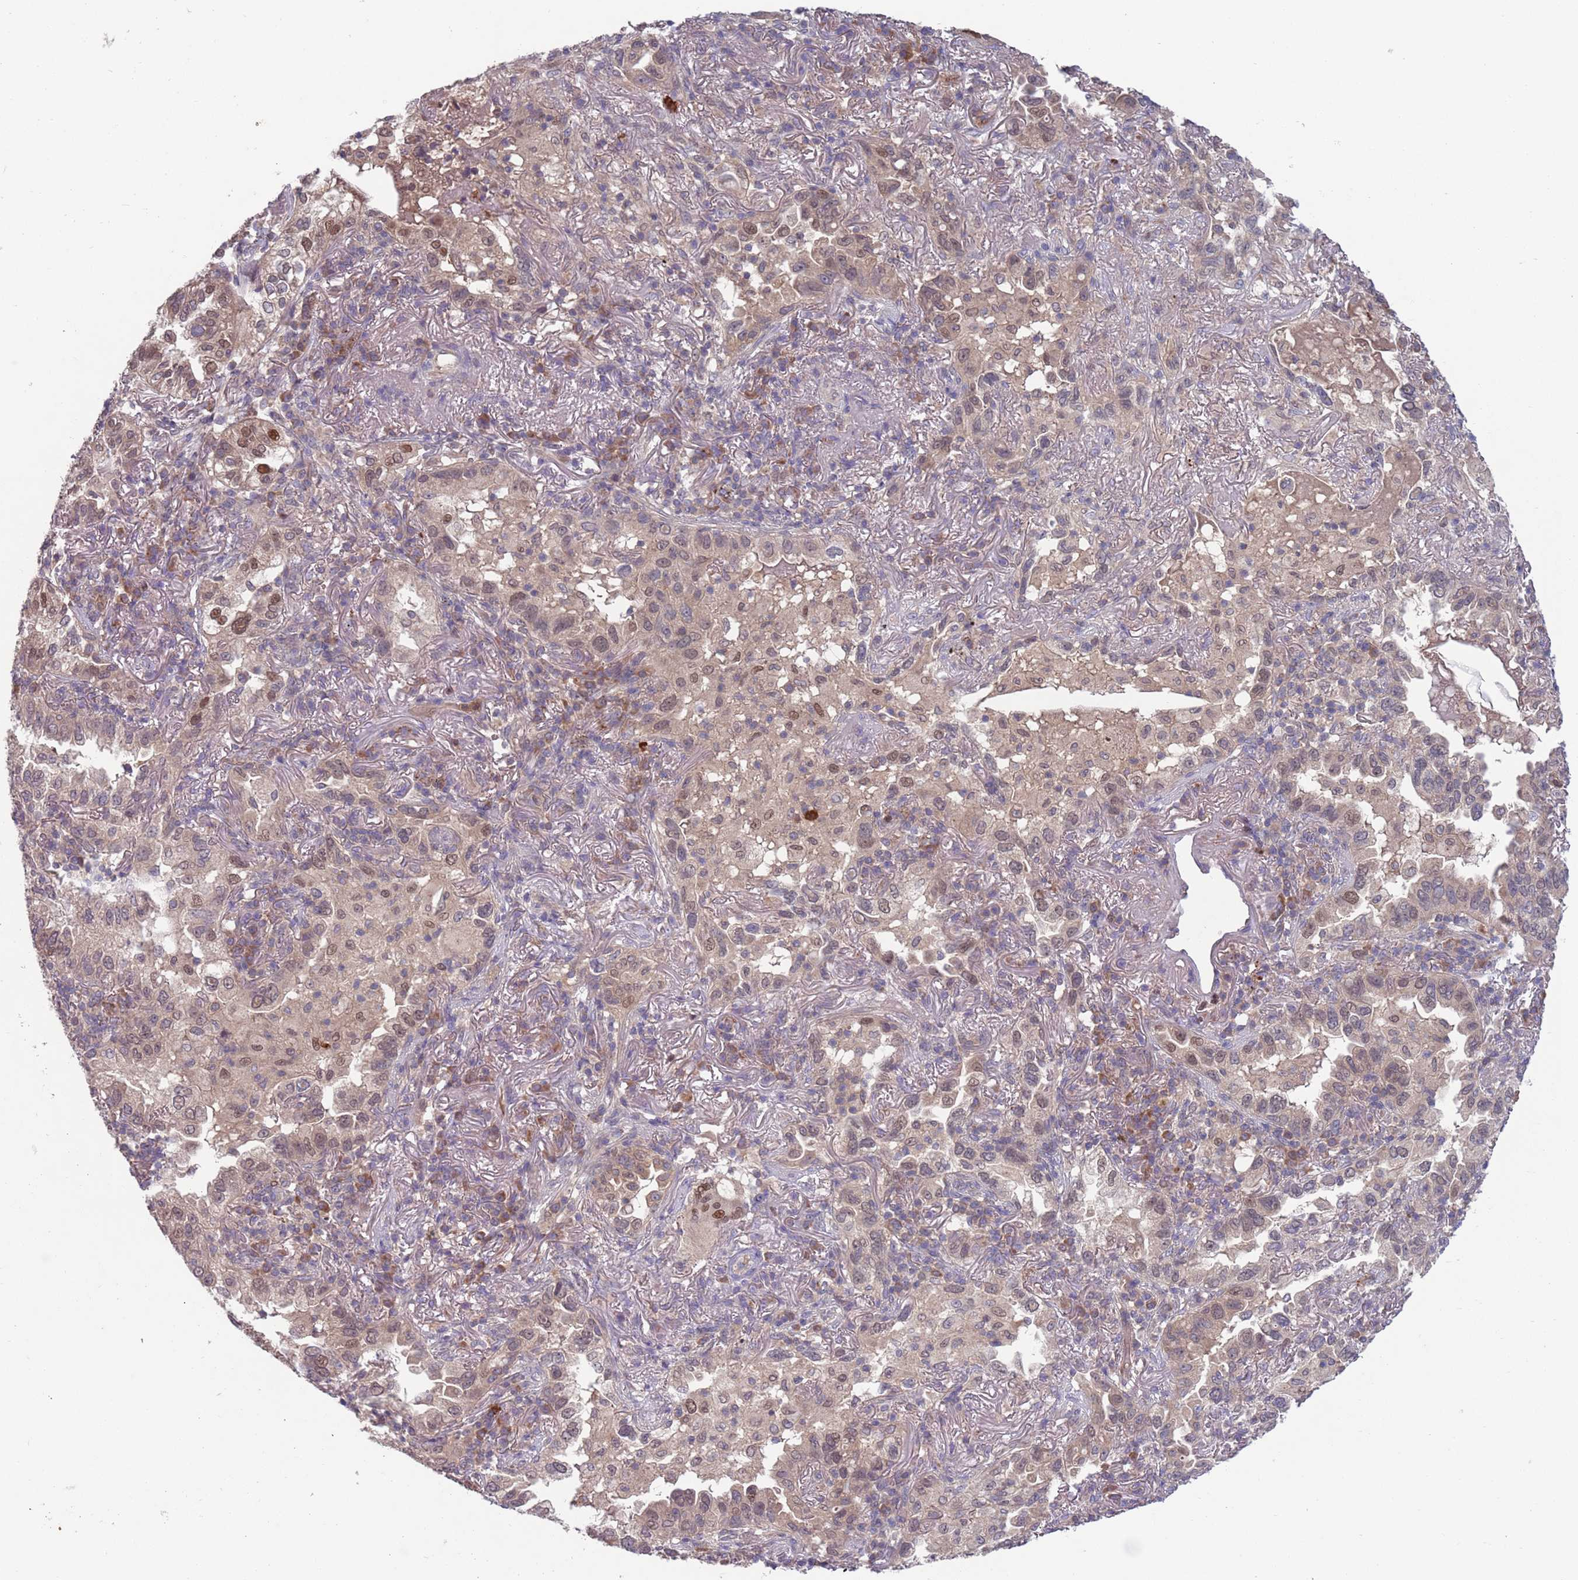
{"staining": {"intensity": "weak", "quantity": "25%-75%", "location": "nuclear"}, "tissue": "lung cancer", "cell_type": "Tumor cells", "image_type": "cancer", "snomed": [{"axis": "morphology", "description": "Adenocarcinoma, NOS"}, {"axis": "topography", "description": "Lung"}], "caption": "Lung cancer stained with a brown dye reveals weak nuclear positive staining in approximately 25%-75% of tumor cells.", "gene": "TYW1", "patient": {"sex": "female", "age": 69}}